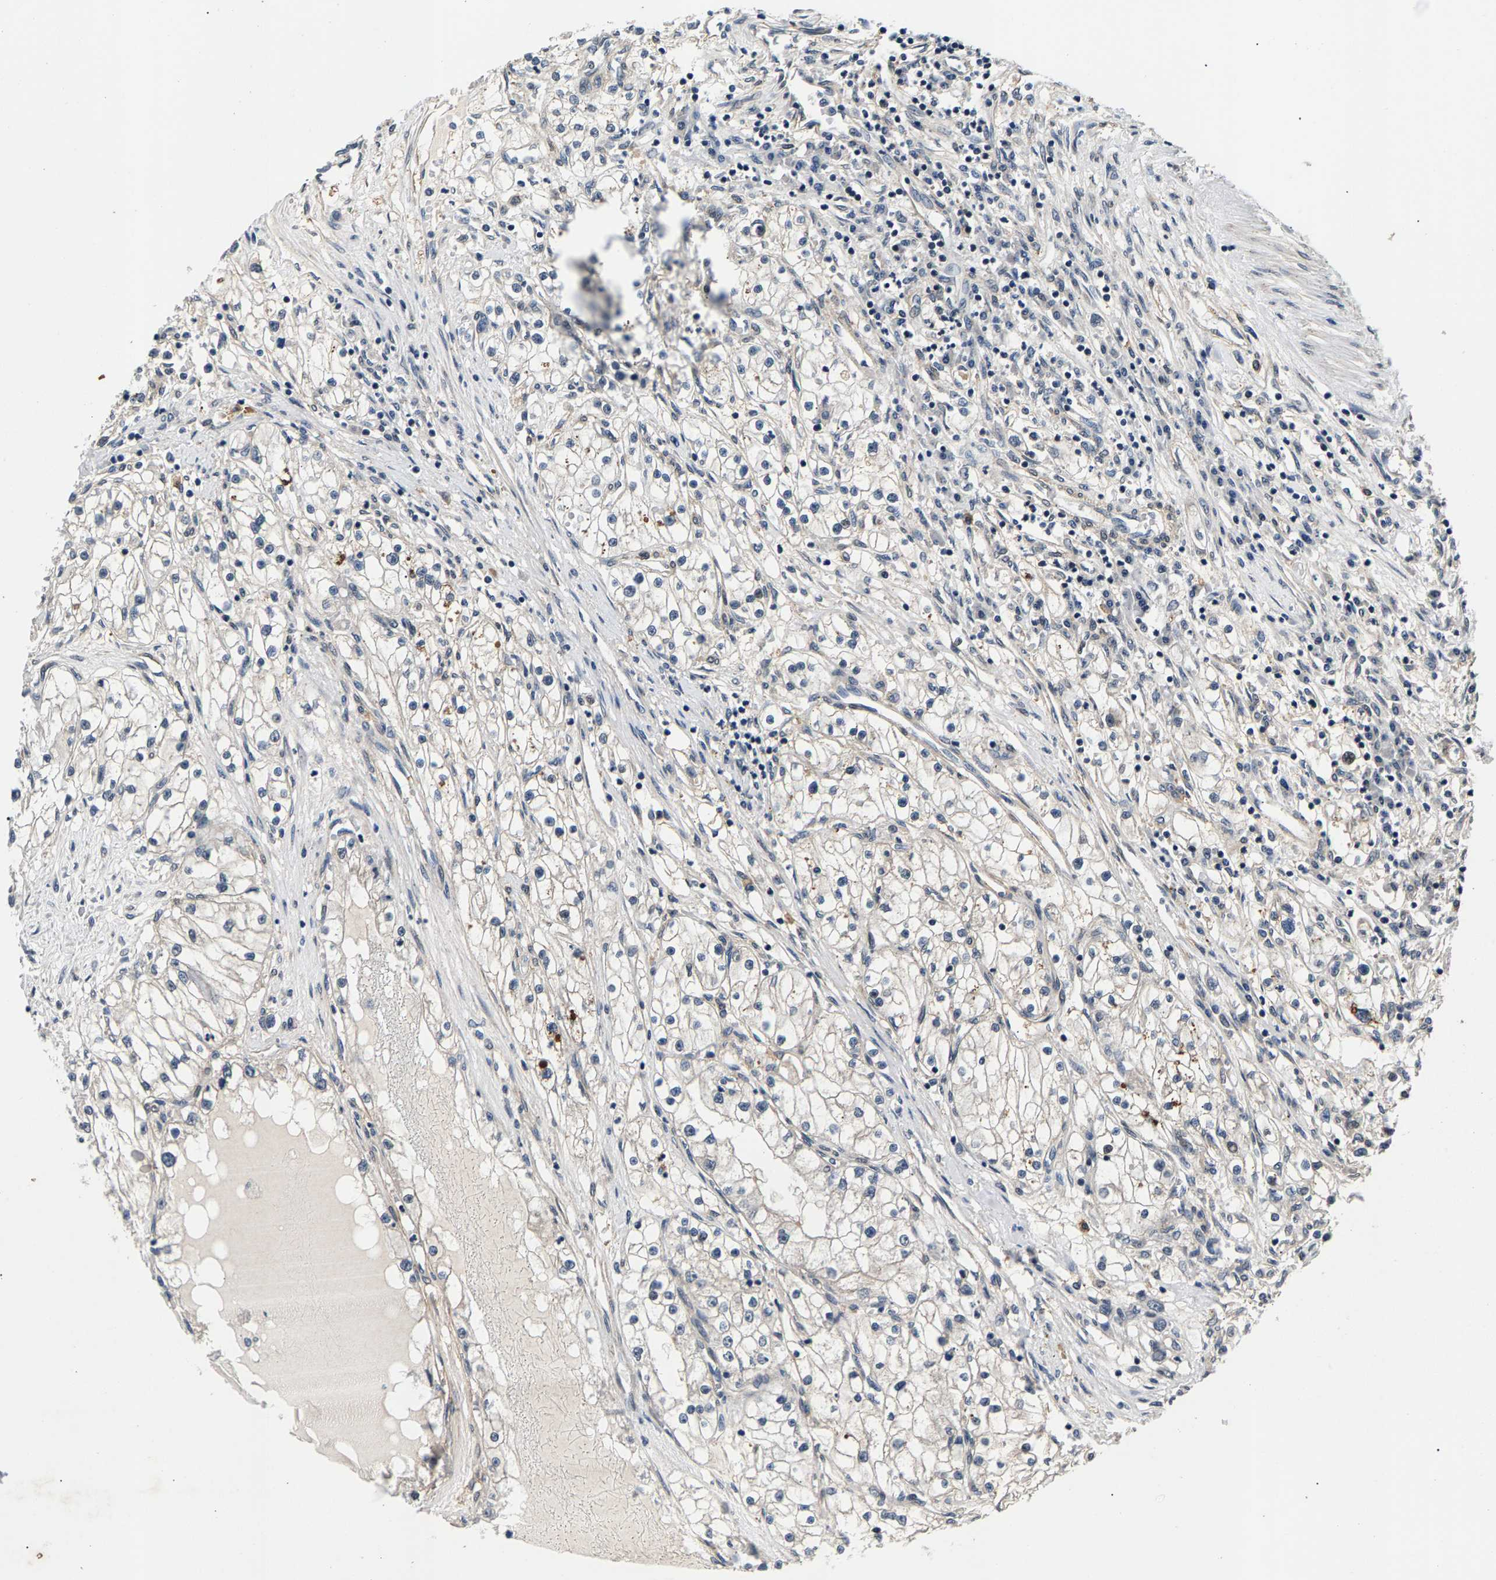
{"staining": {"intensity": "moderate", "quantity": "<25%", "location": "cytoplasmic/membranous"}, "tissue": "renal cancer", "cell_type": "Tumor cells", "image_type": "cancer", "snomed": [{"axis": "morphology", "description": "Adenocarcinoma, NOS"}, {"axis": "topography", "description": "Kidney"}], "caption": "Renal adenocarcinoma tissue shows moderate cytoplasmic/membranous expression in about <25% of tumor cells Using DAB (brown) and hematoxylin (blue) stains, captured at high magnification using brightfield microscopy.", "gene": "RBM33", "patient": {"sex": "male", "age": 68}}